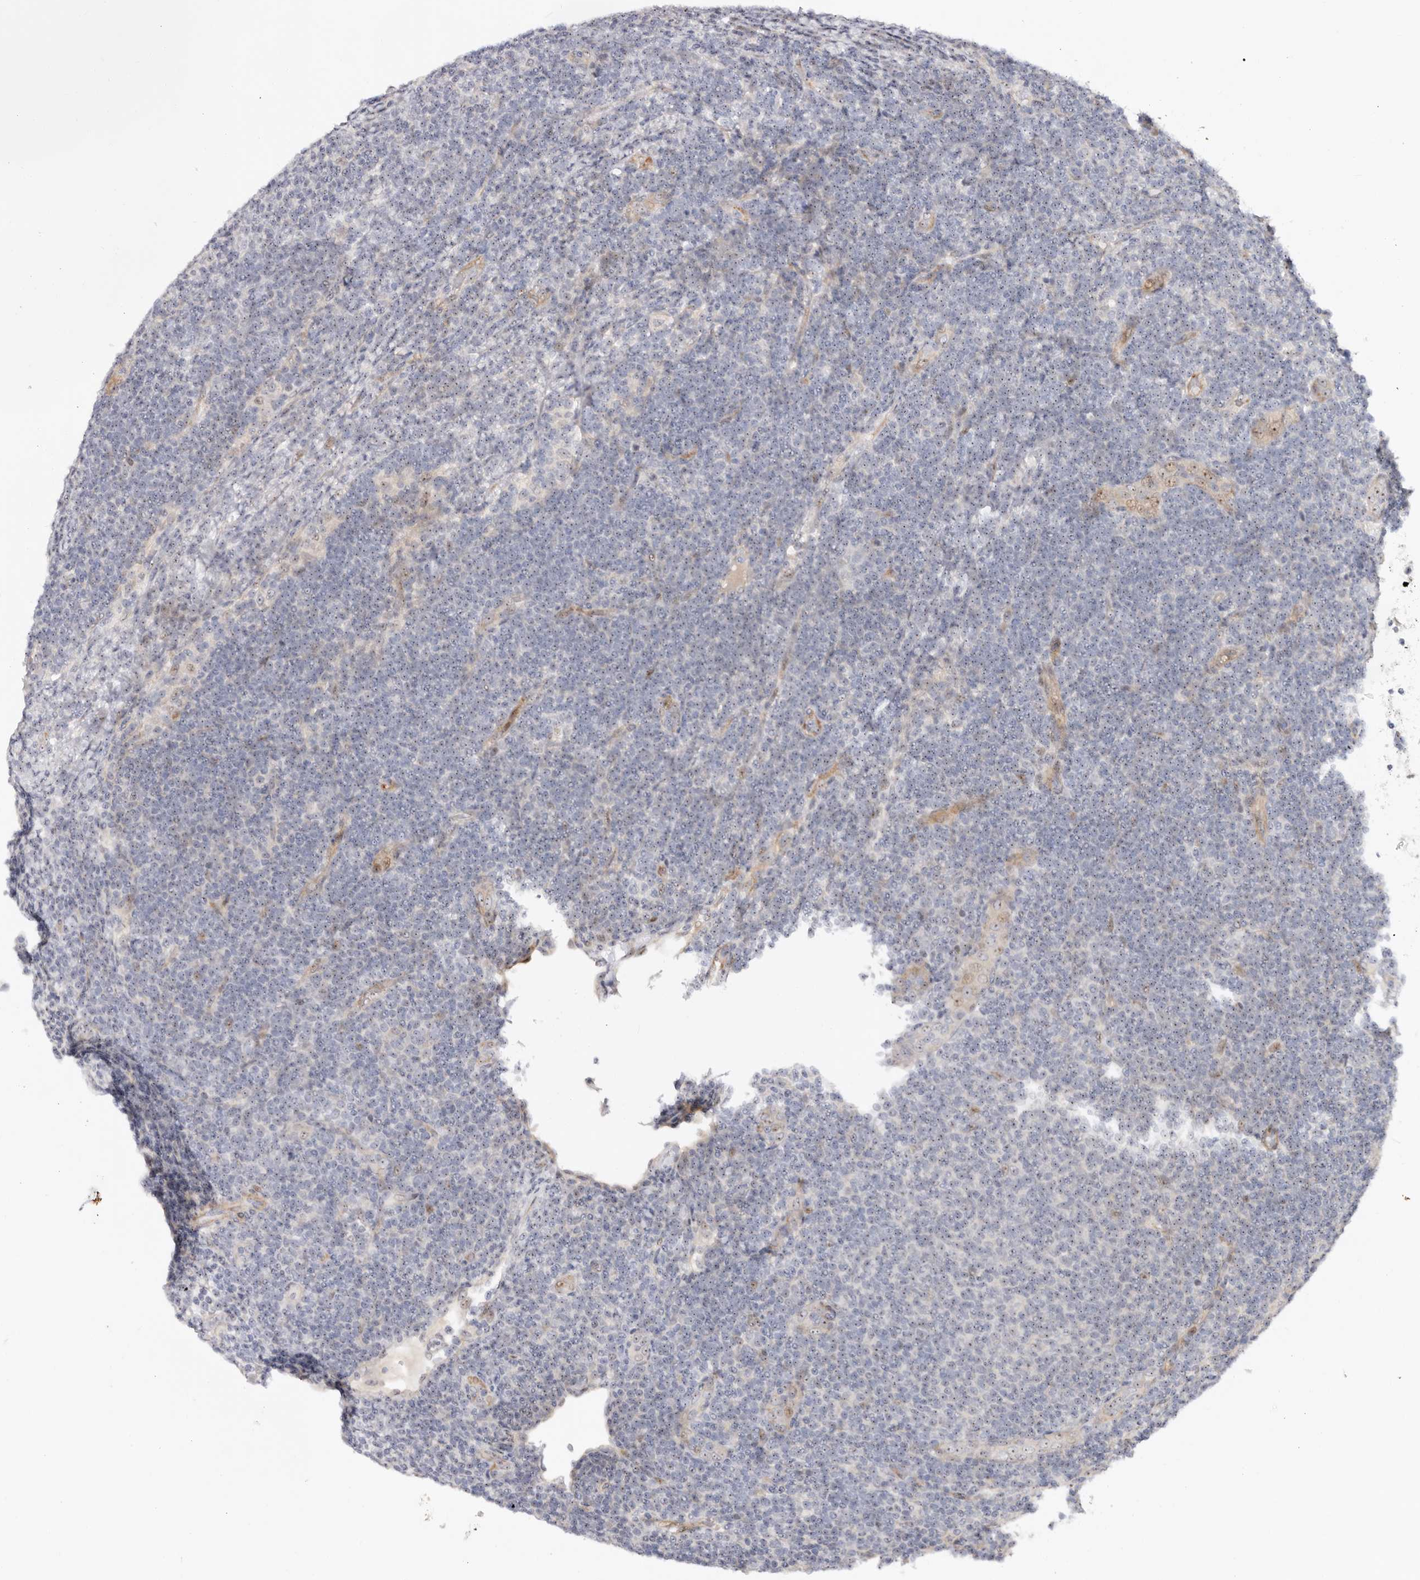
{"staining": {"intensity": "weak", "quantity": ">75%", "location": "nuclear"}, "tissue": "lymphoma", "cell_type": "Tumor cells", "image_type": "cancer", "snomed": [{"axis": "morphology", "description": "Malignant lymphoma, non-Hodgkin's type, Low grade"}, {"axis": "topography", "description": "Lymph node"}], "caption": "High-power microscopy captured an immunohistochemistry micrograph of lymphoma, revealing weak nuclear positivity in about >75% of tumor cells.", "gene": "ODF2L", "patient": {"sex": "male", "age": 66}}